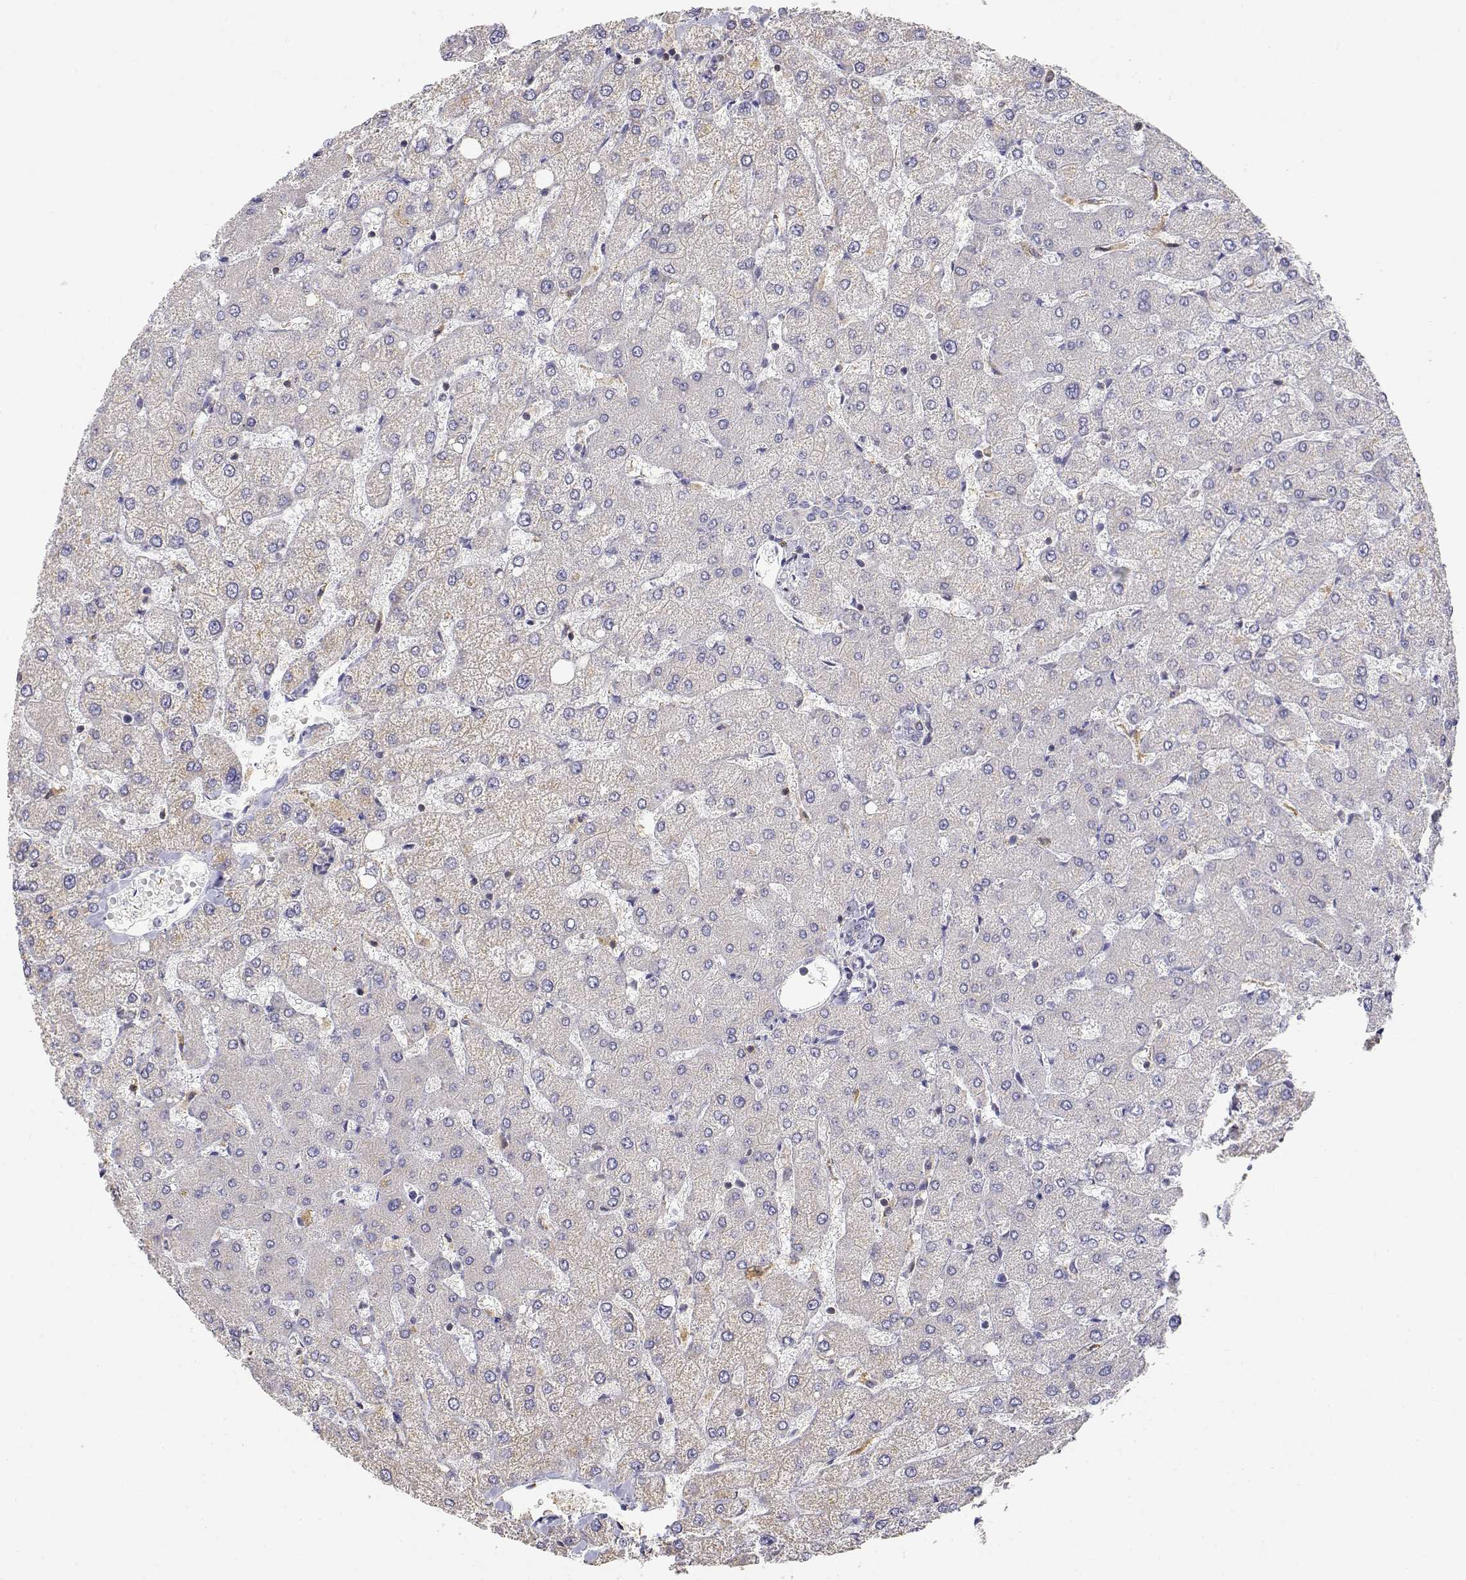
{"staining": {"intensity": "negative", "quantity": "none", "location": "none"}, "tissue": "liver", "cell_type": "Cholangiocytes", "image_type": "normal", "snomed": [{"axis": "morphology", "description": "Normal tissue, NOS"}, {"axis": "topography", "description": "Liver"}], "caption": "Immunohistochemistry (IHC) of unremarkable human liver displays no expression in cholangiocytes.", "gene": "ADA", "patient": {"sex": "female", "age": 54}}